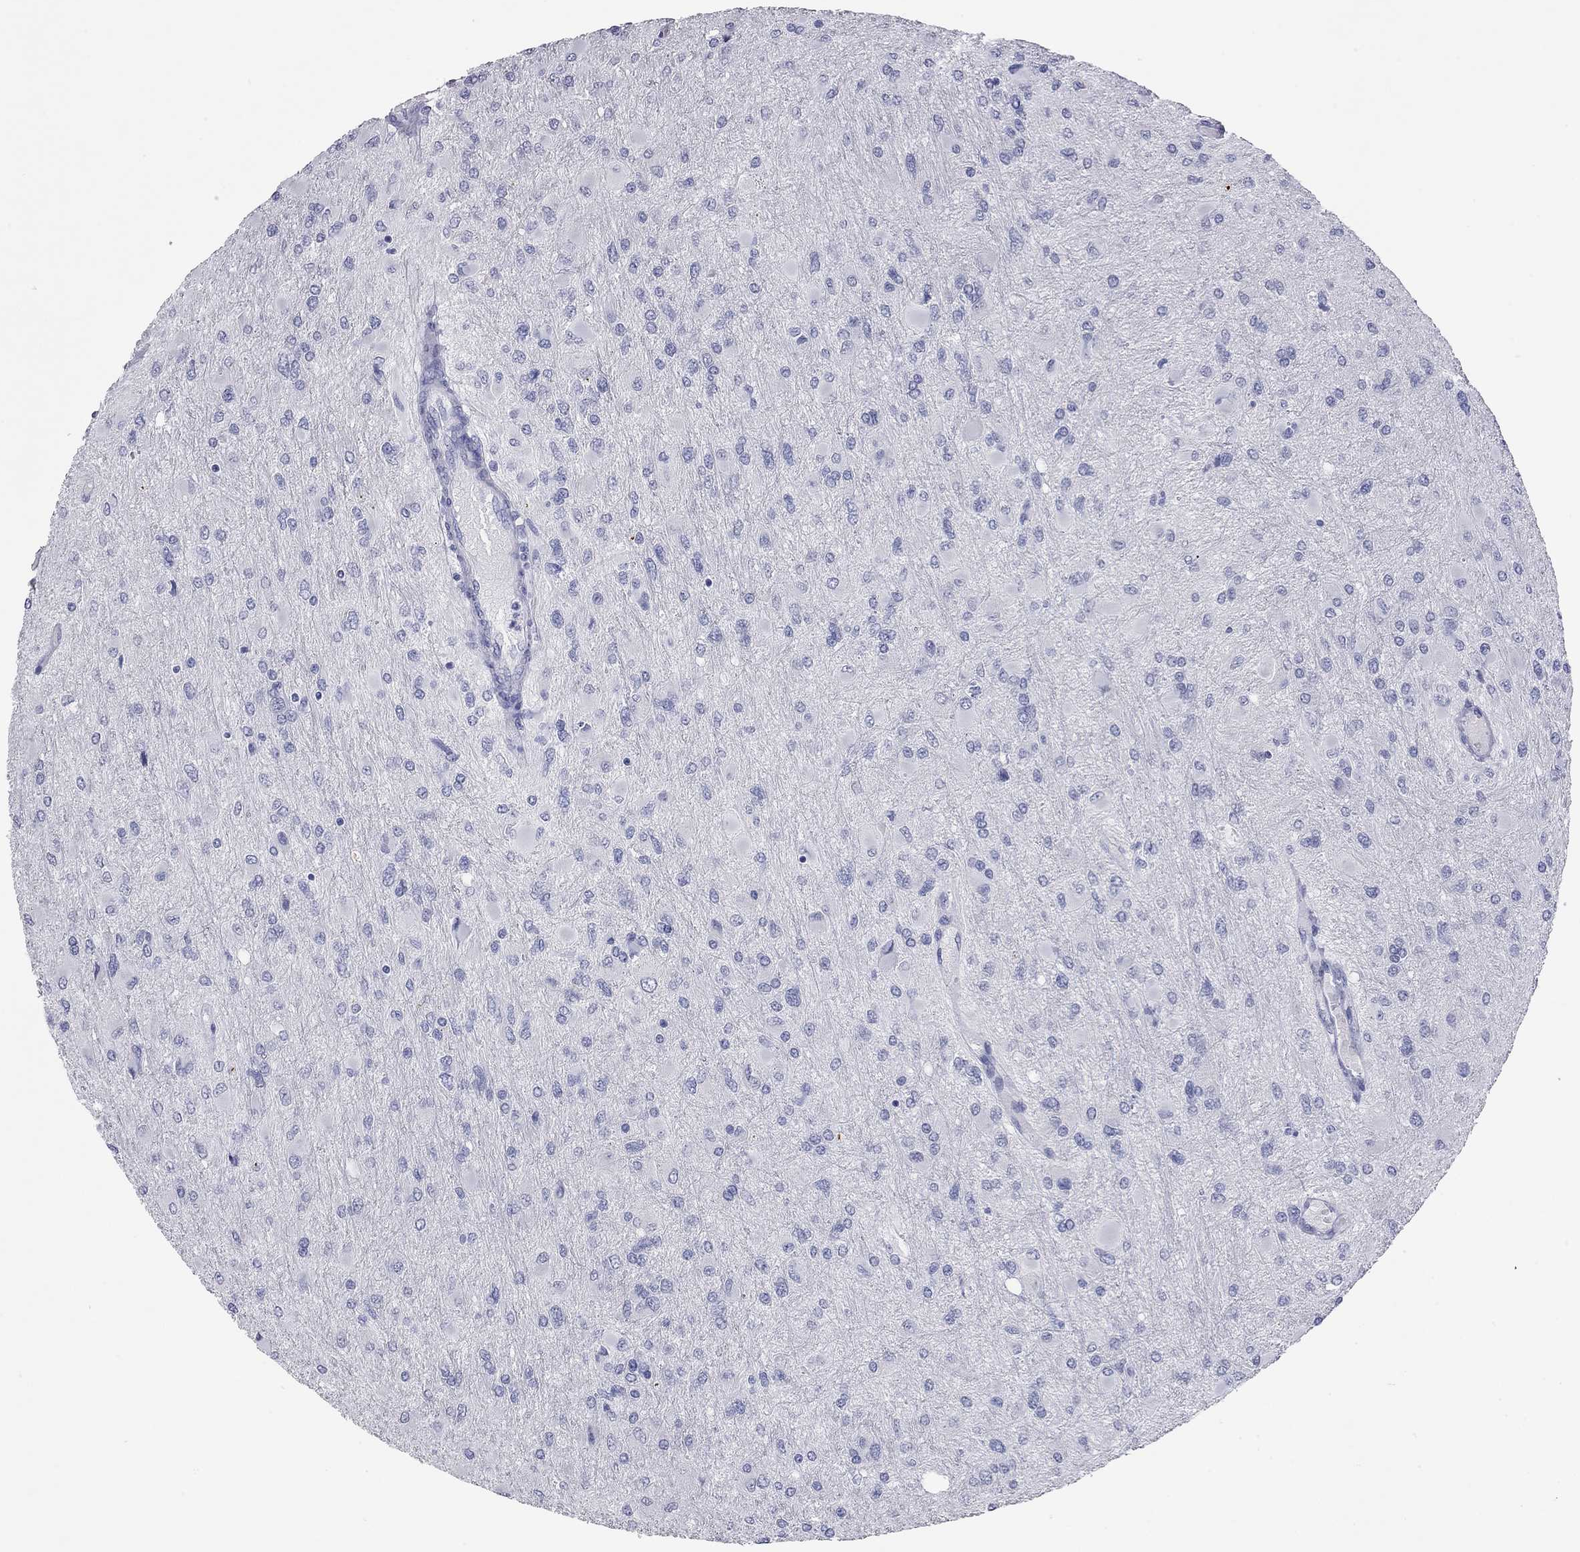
{"staining": {"intensity": "negative", "quantity": "none", "location": "none"}, "tissue": "glioma", "cell_type": "Tumor cells", "image_type": "cancer", "snomed": [{"axis": "morphology", "description": "Glioma, malignant, High grade"}, {"axis": "topography", "description": "Cerebral cortex"}], "caption": "High magnification brightfield microscopy of glioma stained with DAB (brown) and counterstained with hematoxylin (blue): tumor cells show no significant expression. Brightfield microscopy of IHC stained with DAB (3,3'-diaminobenzidine) (brown) and hematoxylin (blue), captured at high magnification.", "gene": "AK8", "patient": {"sex": "female", "age": 36}}